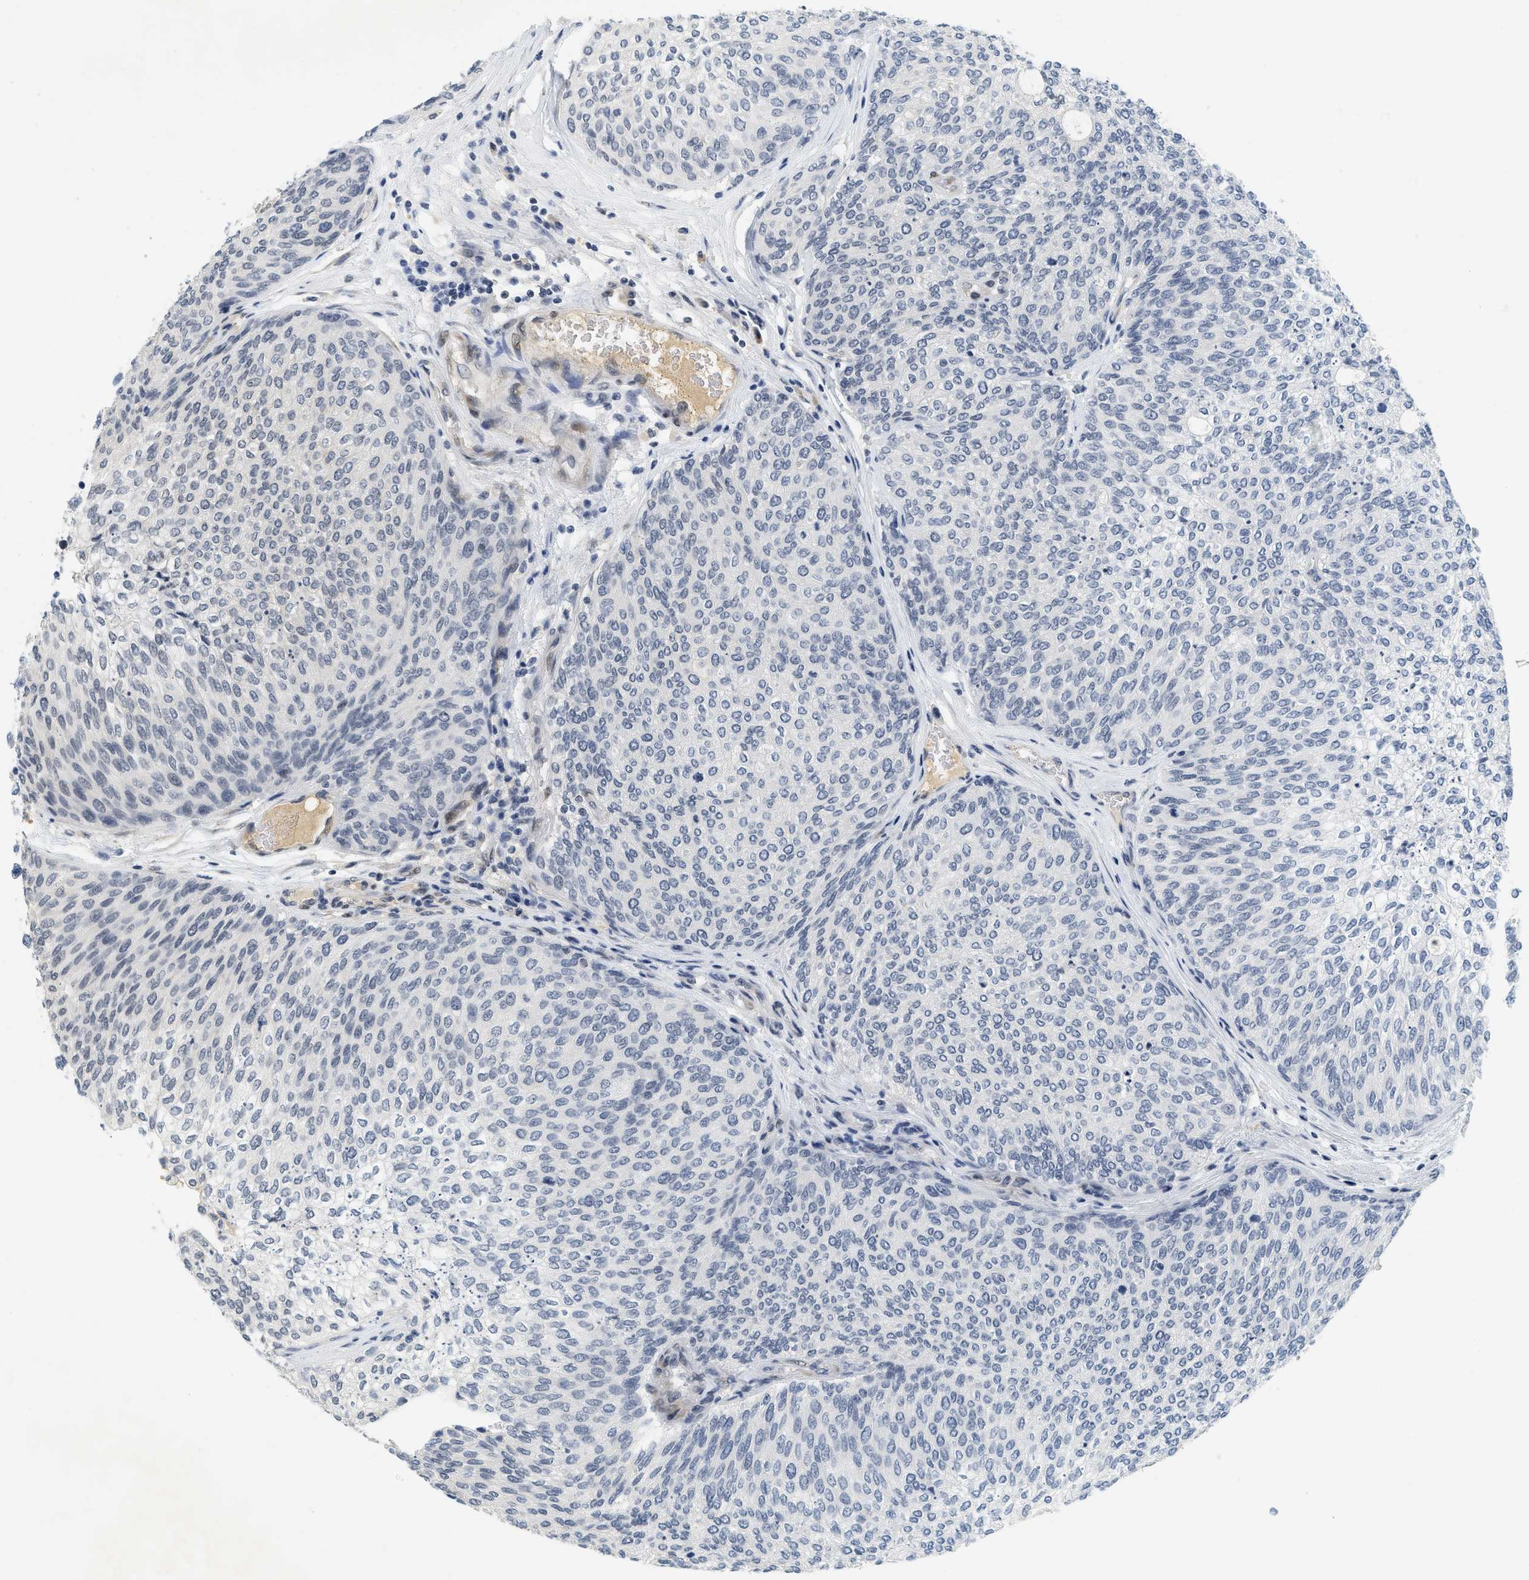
{"staining": {"intensity": "negative", "quantity": "none", "location": "none"}, "tissue": "urothelial cancer", "cell_type": "Tumor cells", "image_type": "cancer", "snomed": [{"axis": "morphology", "description": "Urothelial carcinoma, Low grade"}, {"axis": "topography", "description": "Urinary bladder"}], "caption": "Tumor cells are negative for brown protein staining in low-grade urothelial carcinoma. (Stains: DAB immunohistochemistry (IHC) with hematoxylin counter stain, Microscopy: brightfield microscopy at high magnification).", "gene": "MZF1", "patient": {"sex": "female", "age": 79}}